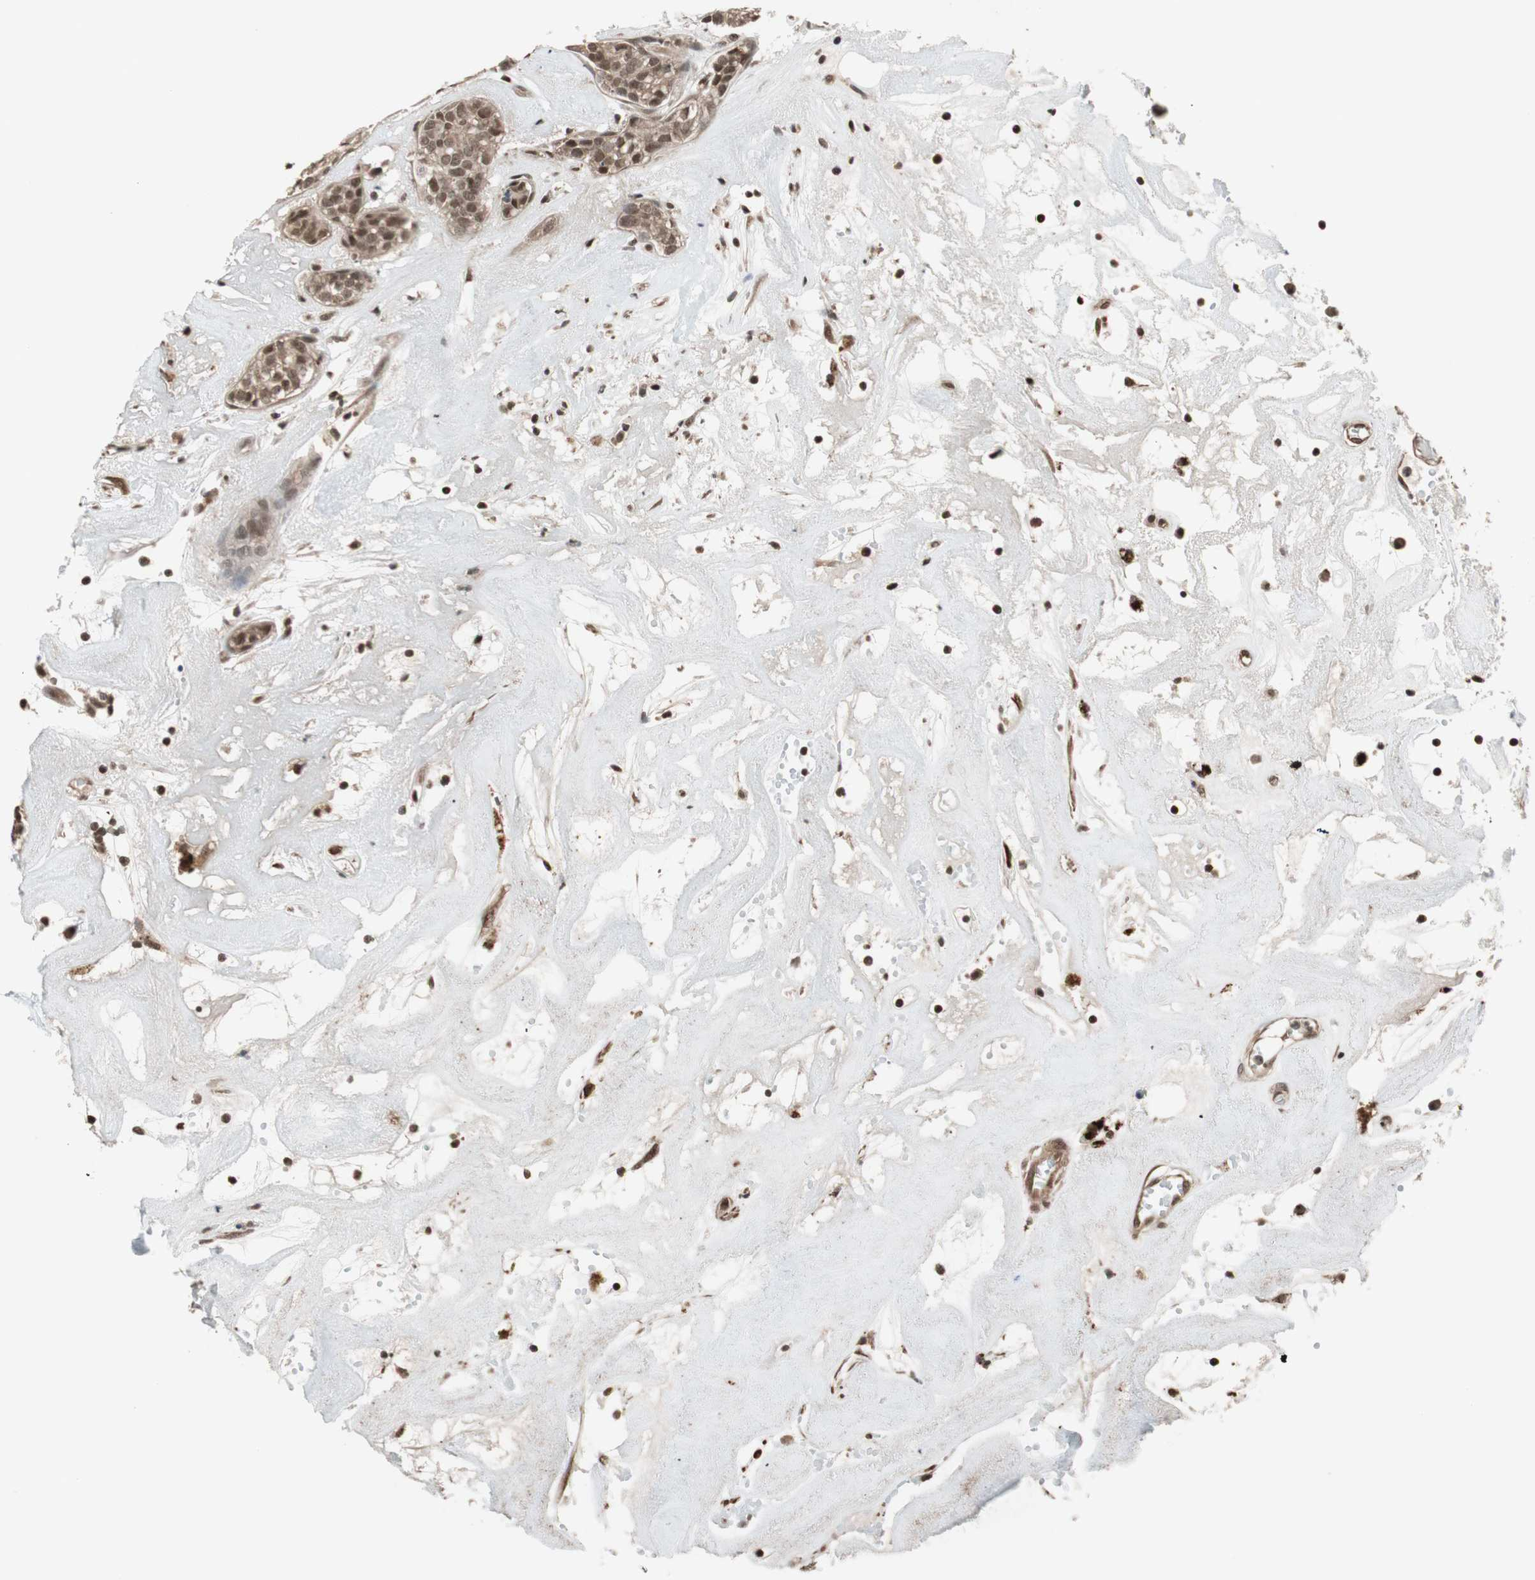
{"staining": {"intensity": "weak", "quantity": "25%-75%", "location": "cytoplasmic/membranous,nuclear"}, "tissue": "head and neck cancer", "cell_type": "Tumor cells", "image_type": "cancer", "snomed": [{"axis": "morphology", "description": "Adenocarcinoma, NOS"}, {"axis": "topography", "description": "Salivary gland"}, {"axis": "topography", "description": "Head-Neck"}], "caption": "Tumor cells demonstrate low levels of weak cytoplasmic/membranous and nuclear staining in about 25%-75% of cells in human adenocarcinoma (head and neck).", "gene": "DRAP1", "patient": {"sex": "female", "age": 65}}